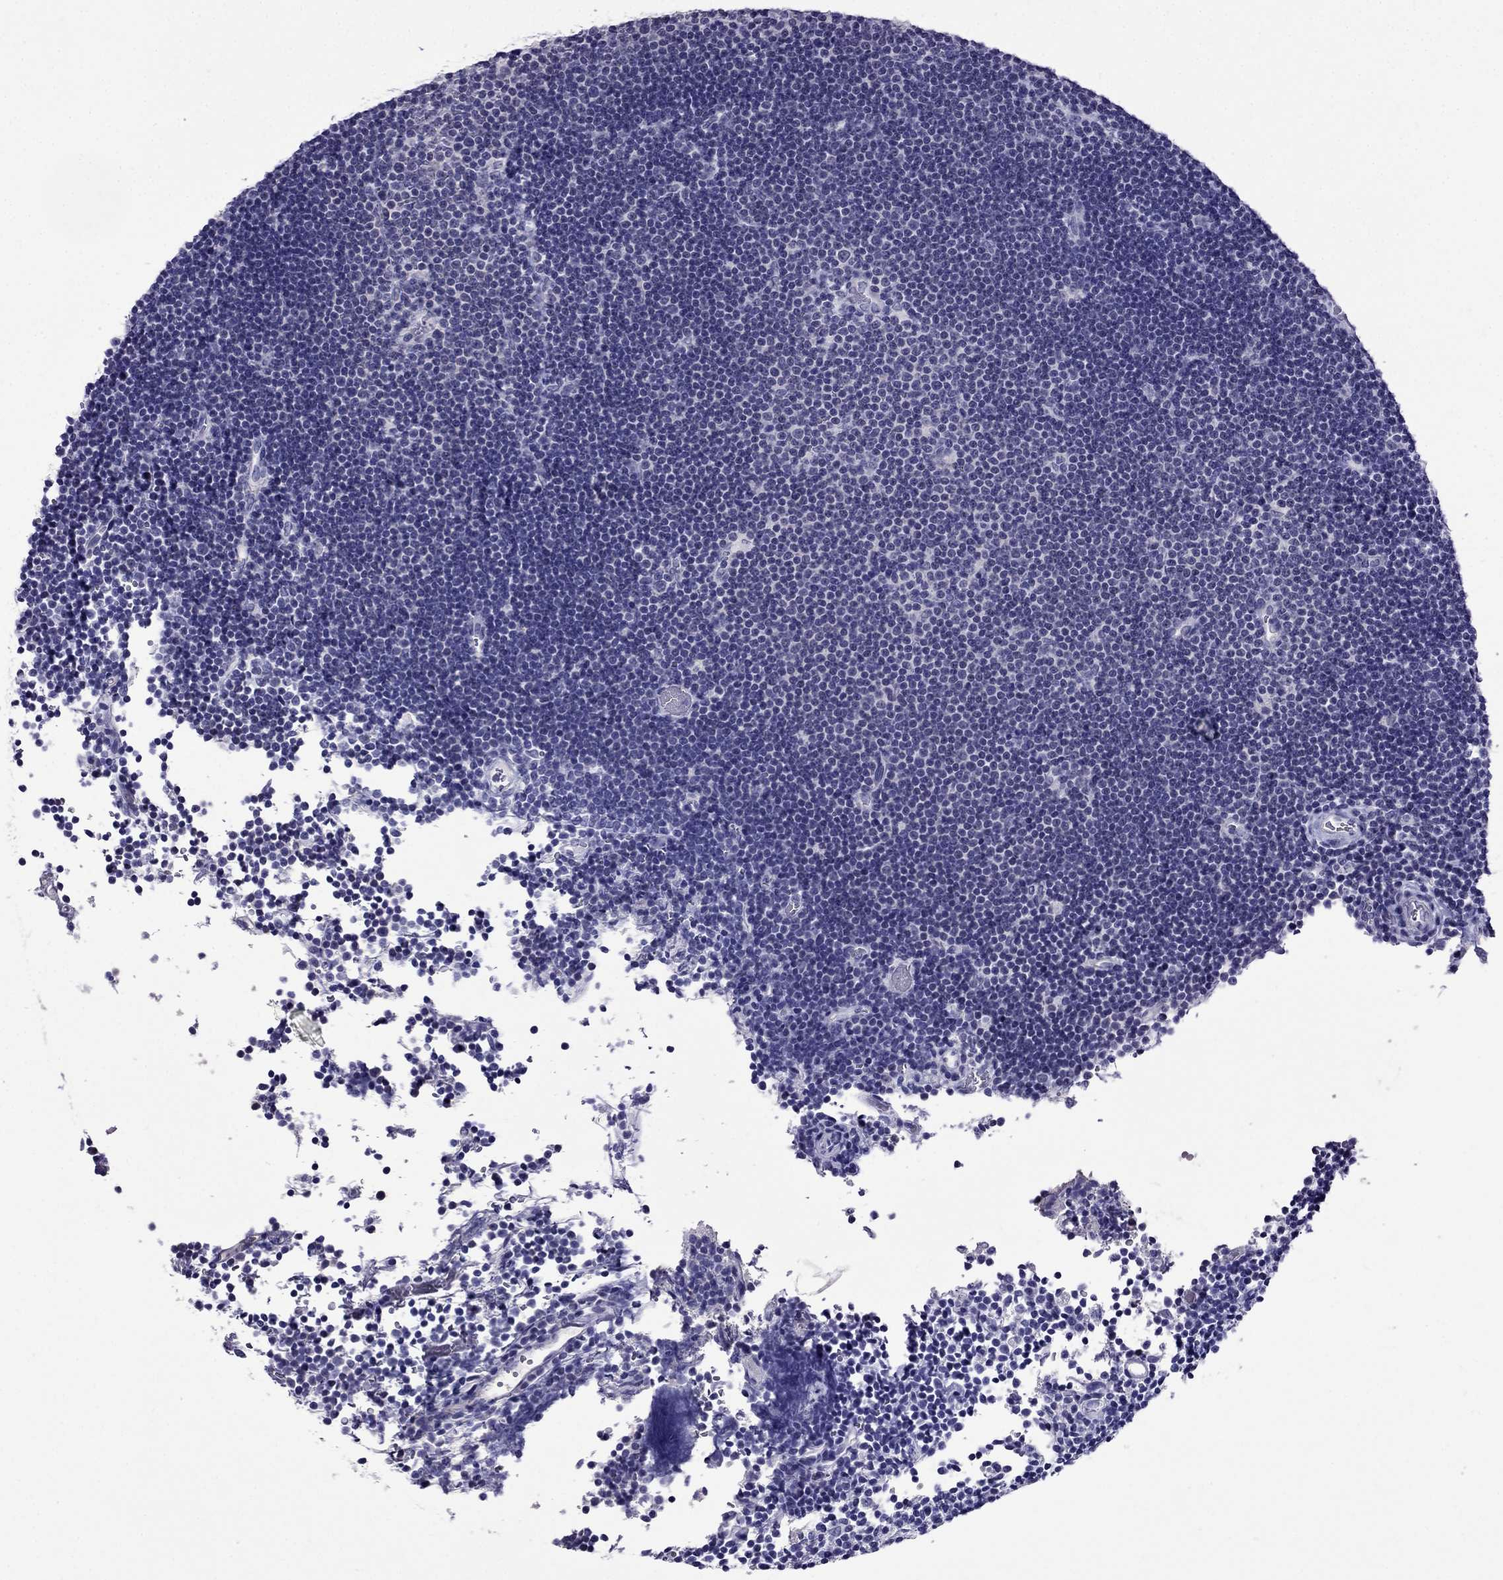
{"staining": {"intensity": "negative", "quantity": "none", "location": "none"}, "tissue": "lymphoma", "cell_type": "Tumor cells", "image_type": "cancer", "snomed": [{"axis": "morphology", "description": "Malignant lymphoma, non-Hodgkin's type, Low grade"}, {"axis": "topography", "description": "Brain"}], "caption": "High magnification brightfield microscopy of malignant lymphoma, non-Hodgkin's type (low-grade) stained with DAB (brown) and counterstained with hematoxylin (blue): tumor cells show no significant expression.", "gene": "OLFM4", "patient": {"sex": "female", "age": 66}}